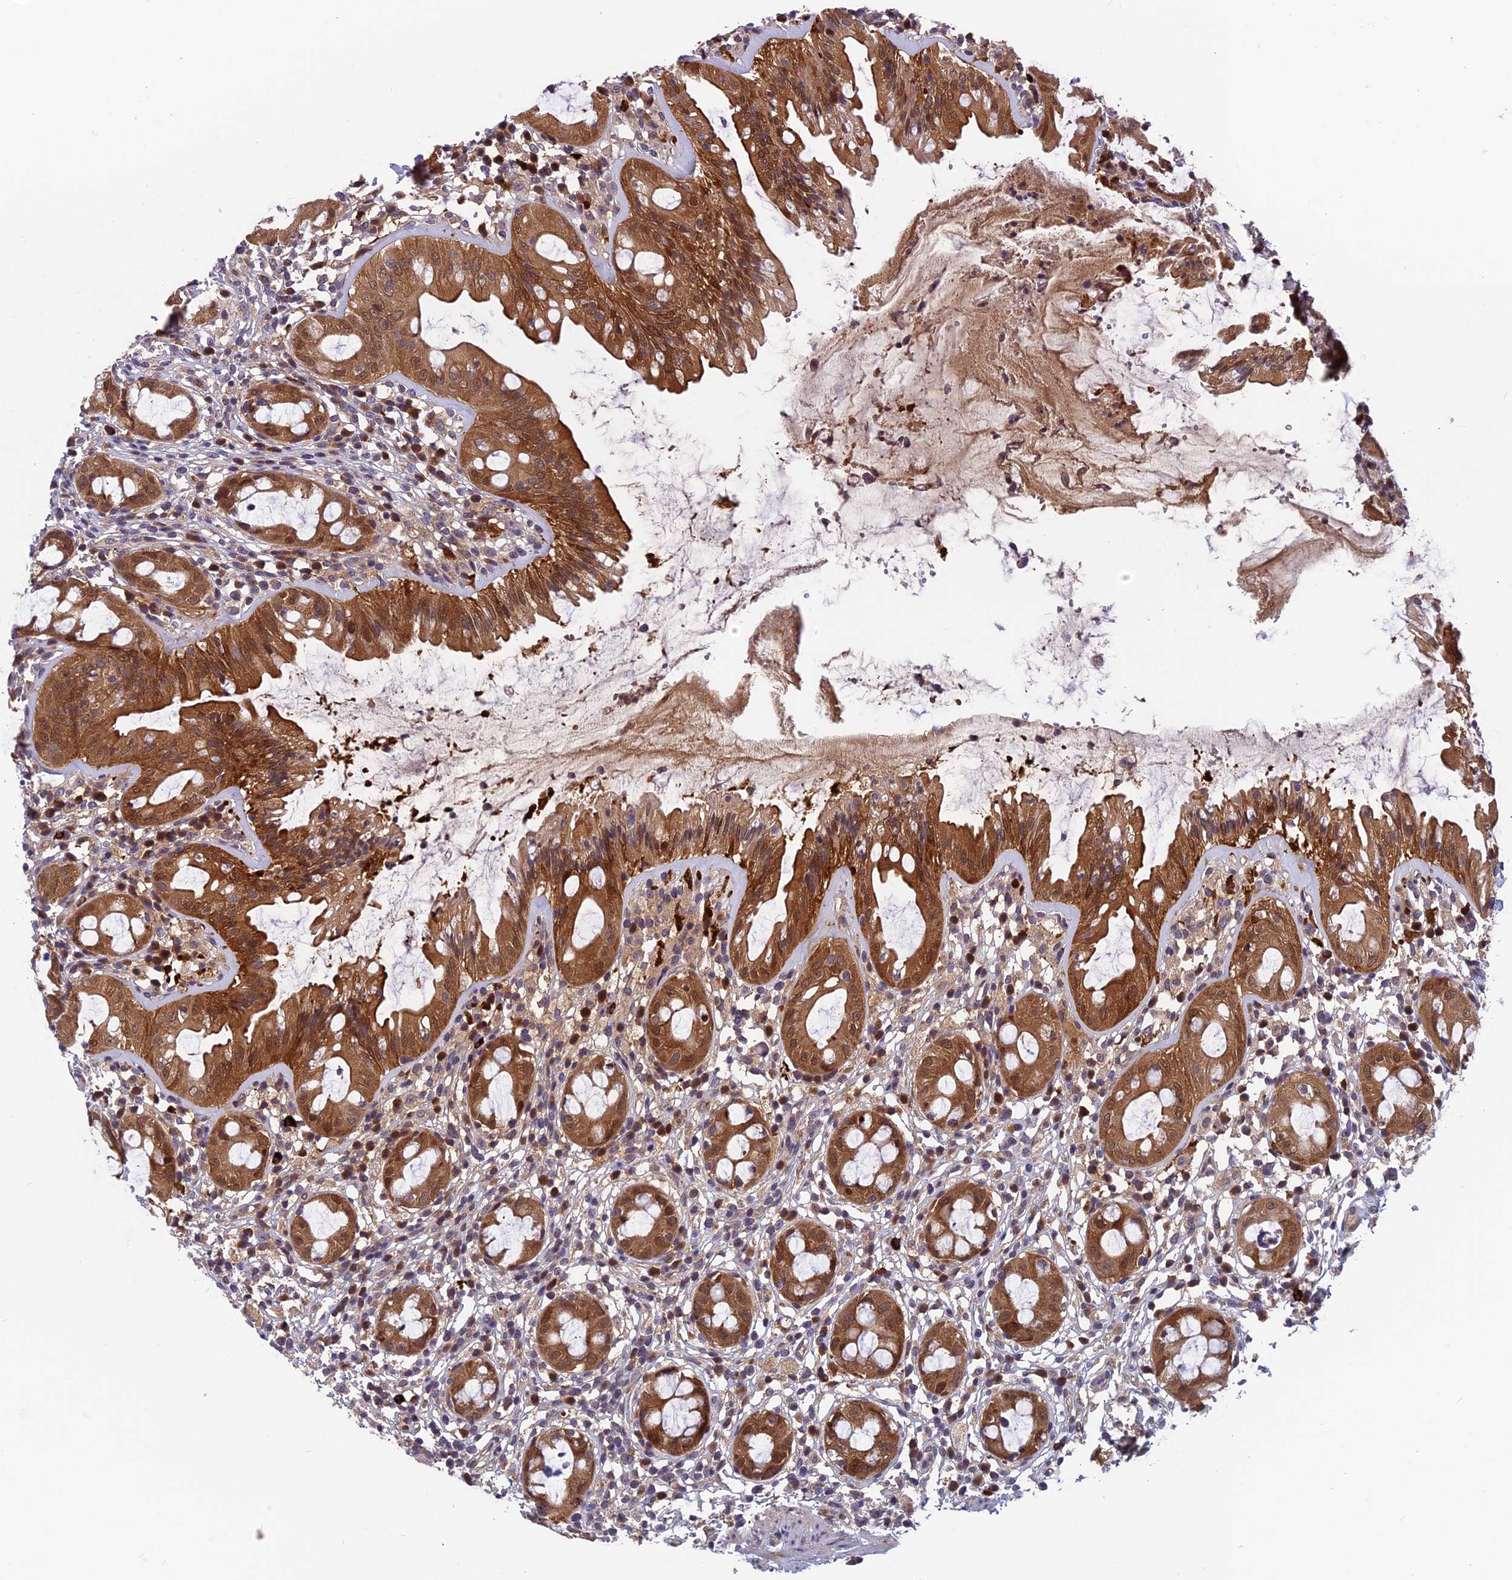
{"staining": {"intensity": "strong", "quantity": ">75%", "location": "cytoplasmic/membranous,nuclear"}, "tissue": "rectum", "cell_type": "Glandular cells", "image_type": "normal", "snomed": [{"axis": "morphology", "description": "Normal tissue, NOS"}, {"axis": "topography", "description": "Rectum"}], "caption": "Brown immunohistochemical staining in unremarkable rectum displays strong cytoplasmic/membranous,nuclear positivity in about >75% of glandular cells. The protein is stained brown, and the nuclei are stained in blue (DAB (3,3'-diaminobenzidine) IHC with brightfield microscopy, high magnification).", "gene": "CCDC15", "patient": {"sex": "female", "age": 57}}